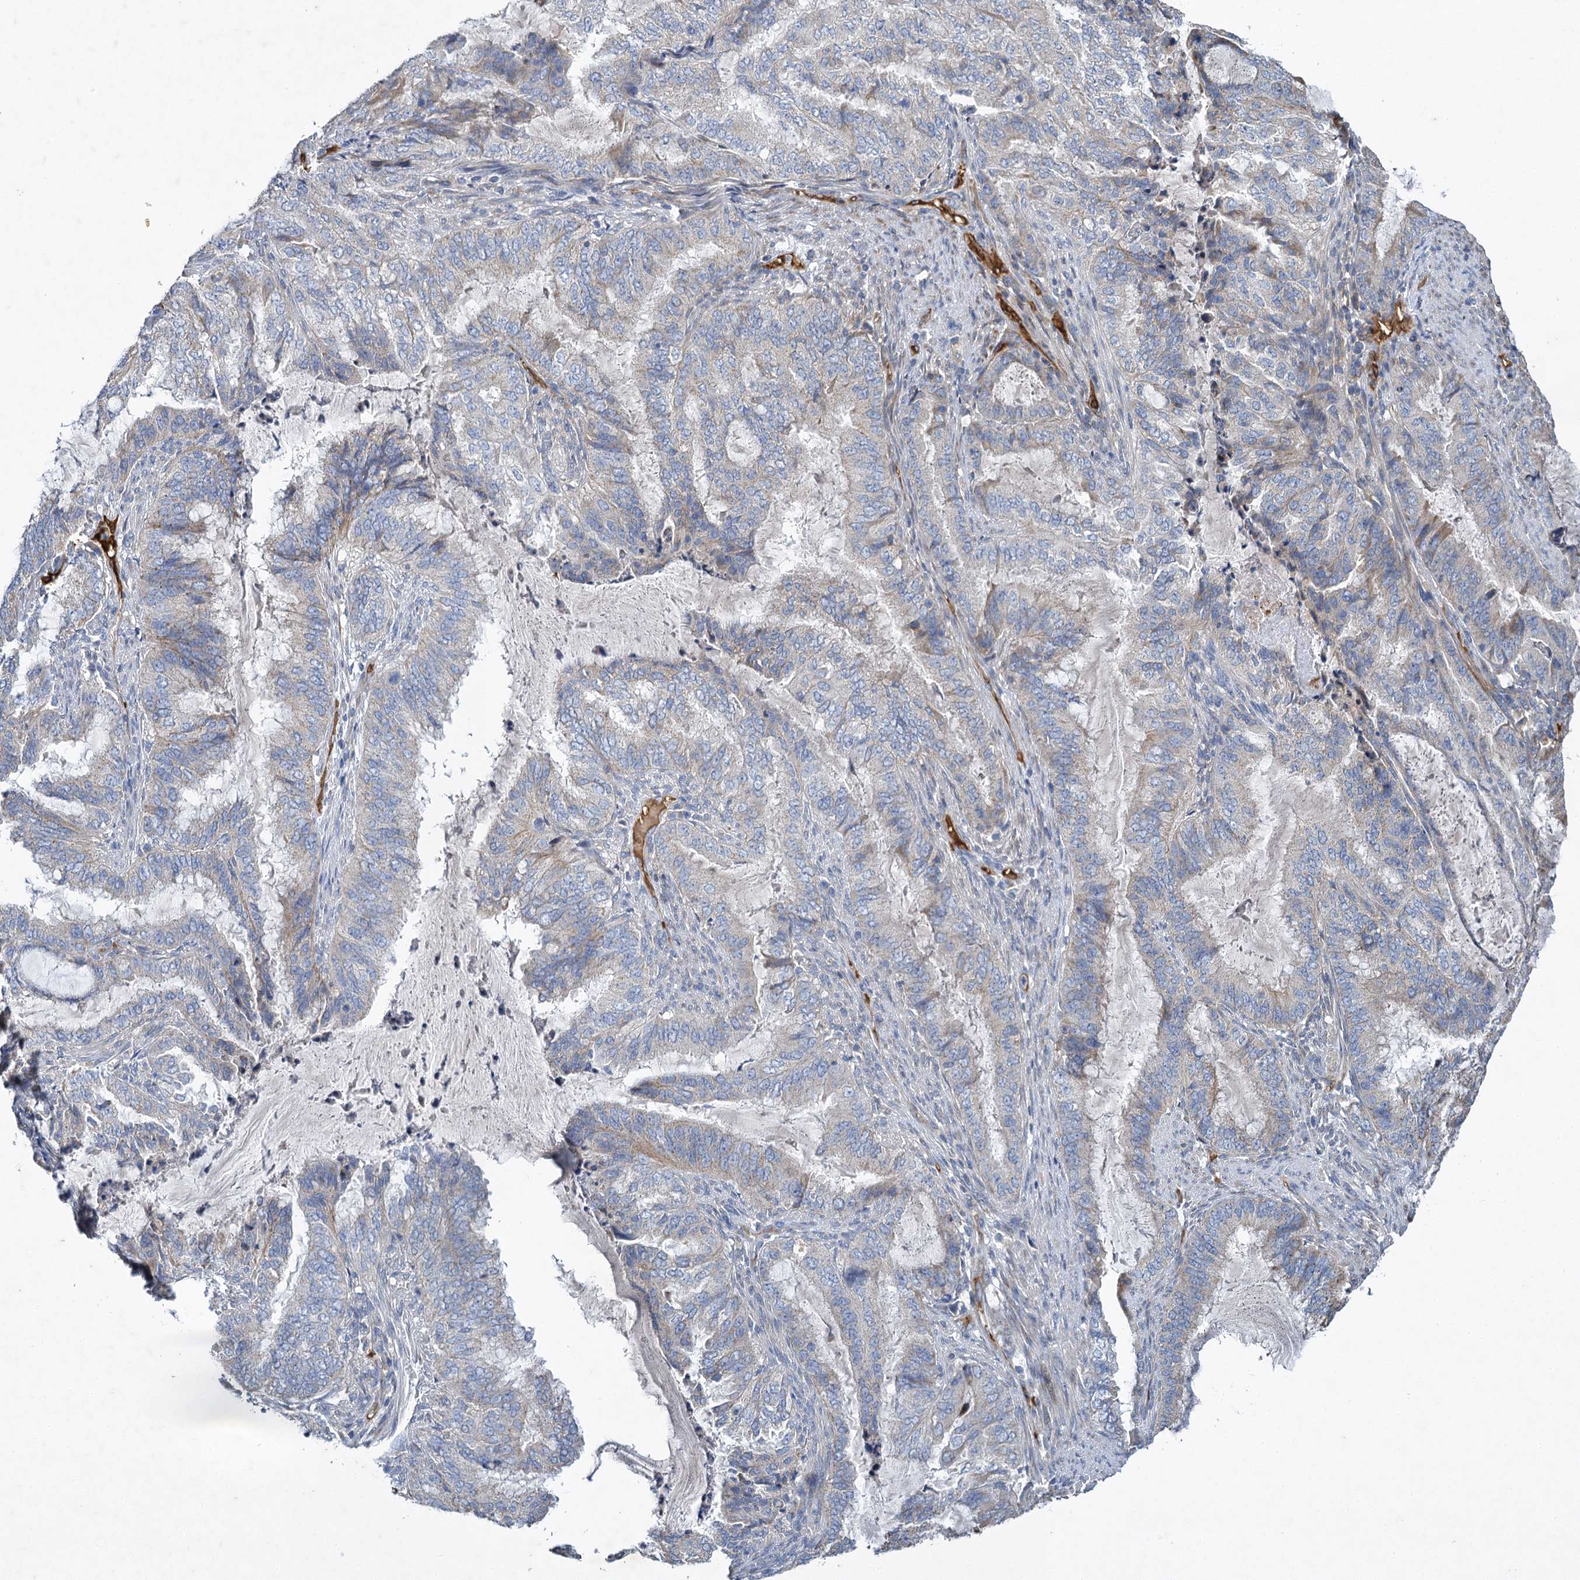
{"staining": {"intensity": "negative", "quantity": "none", "location": "none"}, "tissue": "endometrial cancer", "cell_type": "Tumor cells", "image_type": "cancer", "snomed": [{"axis": "morphology", "description": "Adenocarcinoma, NOS"}, {"axis": "topography", "description": "Endometrium"}], "caption": "An immunohistochemistry photomicrograph of adenocarcinoma (endometrial) is shown. There is no staining in tumor cells of adenocarcinoma (endometrial).", "gene": "BCS1L", "patient": {"sex": "female", "age": 51}}